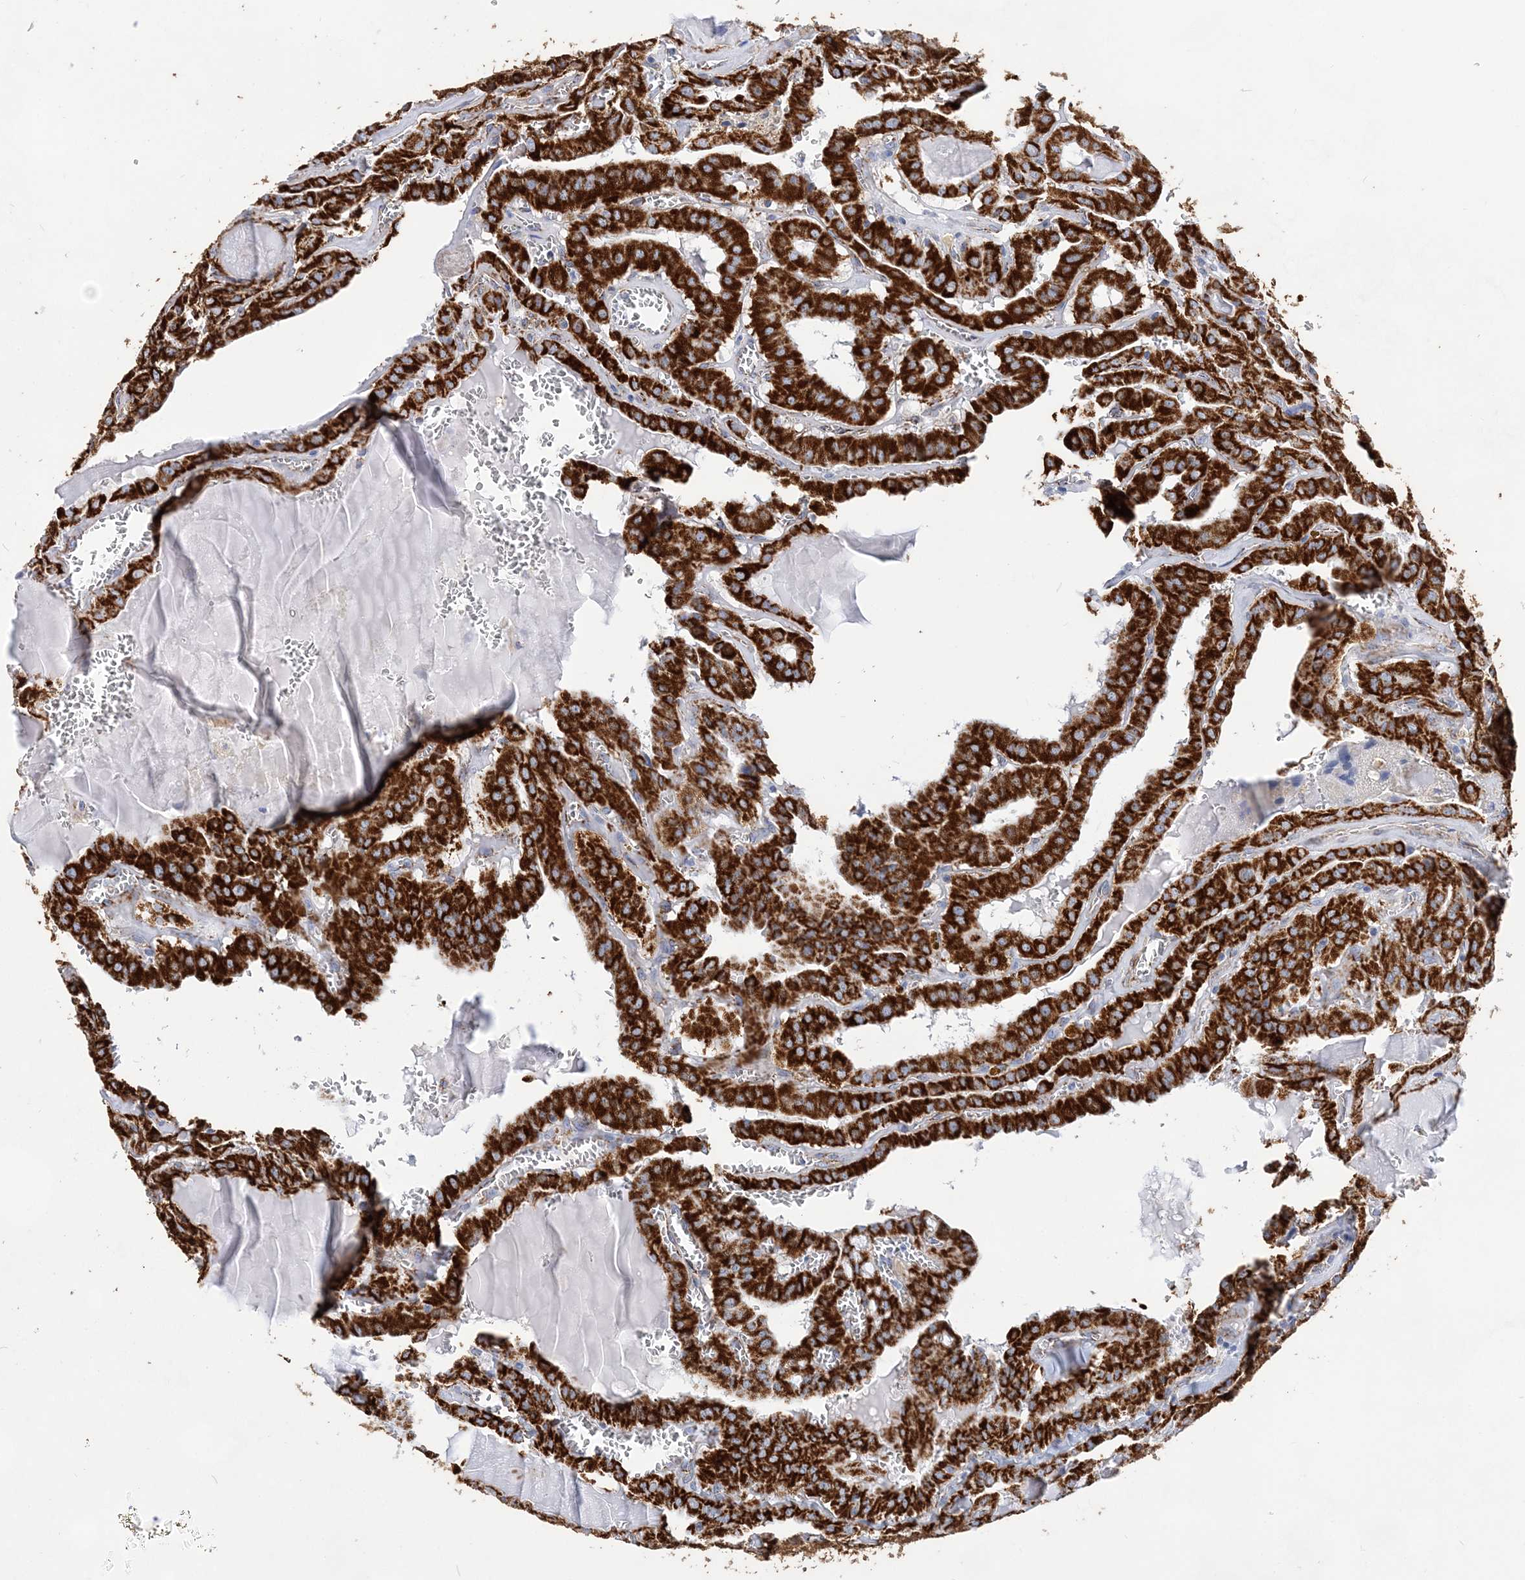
{"staining": {"intensity": "strong", "quantity": ">75%", "location": "cytoplasmic/membranous"}, "tissue": "thyroid cancer", "cell_type": "Tumor cells", "image_type": "cancer", "snomed": [{"axis": "morphology", "description": "Papillary adenocarcinoma, NOS"}, {"axis": "topography", "description": "Thyroid gland"}], "caption": "Thyroid papillary adenocarcinoma was stained to show a protein in brown. There is high levels of strong cytoplasmic/membranous positivity in about >75% of tumor cells. (Brightfield microscopy of DAB IHC at high magnification).", "gene": "ACOT9", "patient": {"sex": "male", "age": 52}}